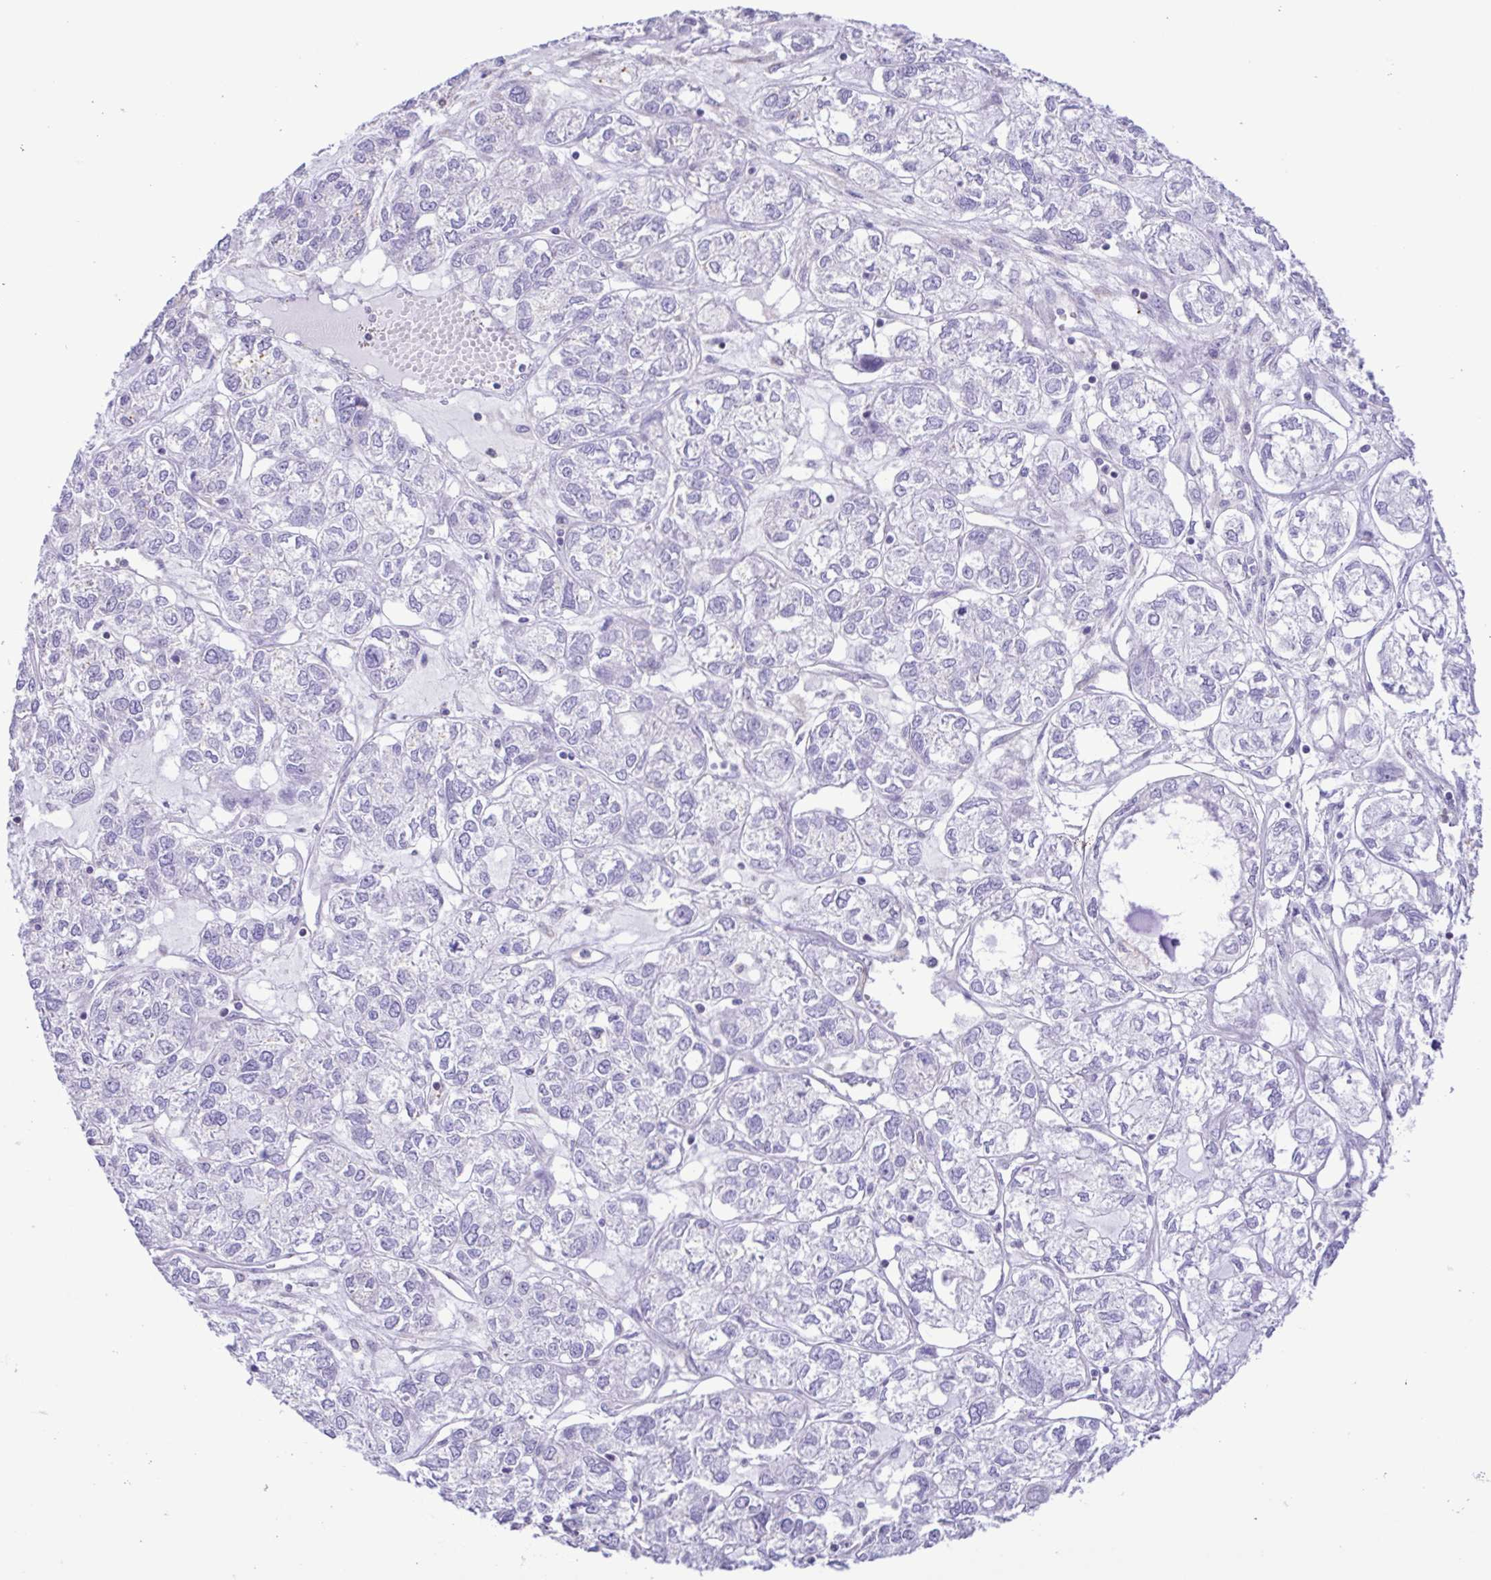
{"staining": {"intensity": "negative", "quantity": "none", "location": "none"}, "tissue": "ovarian cancer", "cell_type": "Tumor cells", "image_type": "cancer", "snomed": [{"axis": "morphology", "description": "Carcinoma, endometroid"}, {"axis": "topography", "description": "Ovary"}], "caption": "Immunohistochemical staining of endometroid carcinoma (ovarian) displays no significant staining in tumor cells. (Stains: DAB (3,3'-diaminobenzidine) IHC with hematoxylin counter stain, Microscopy: brightfield microscopy at high magnification).", "gene": "CYP17A1", "patient": {"sex": "female", "age": 64}}